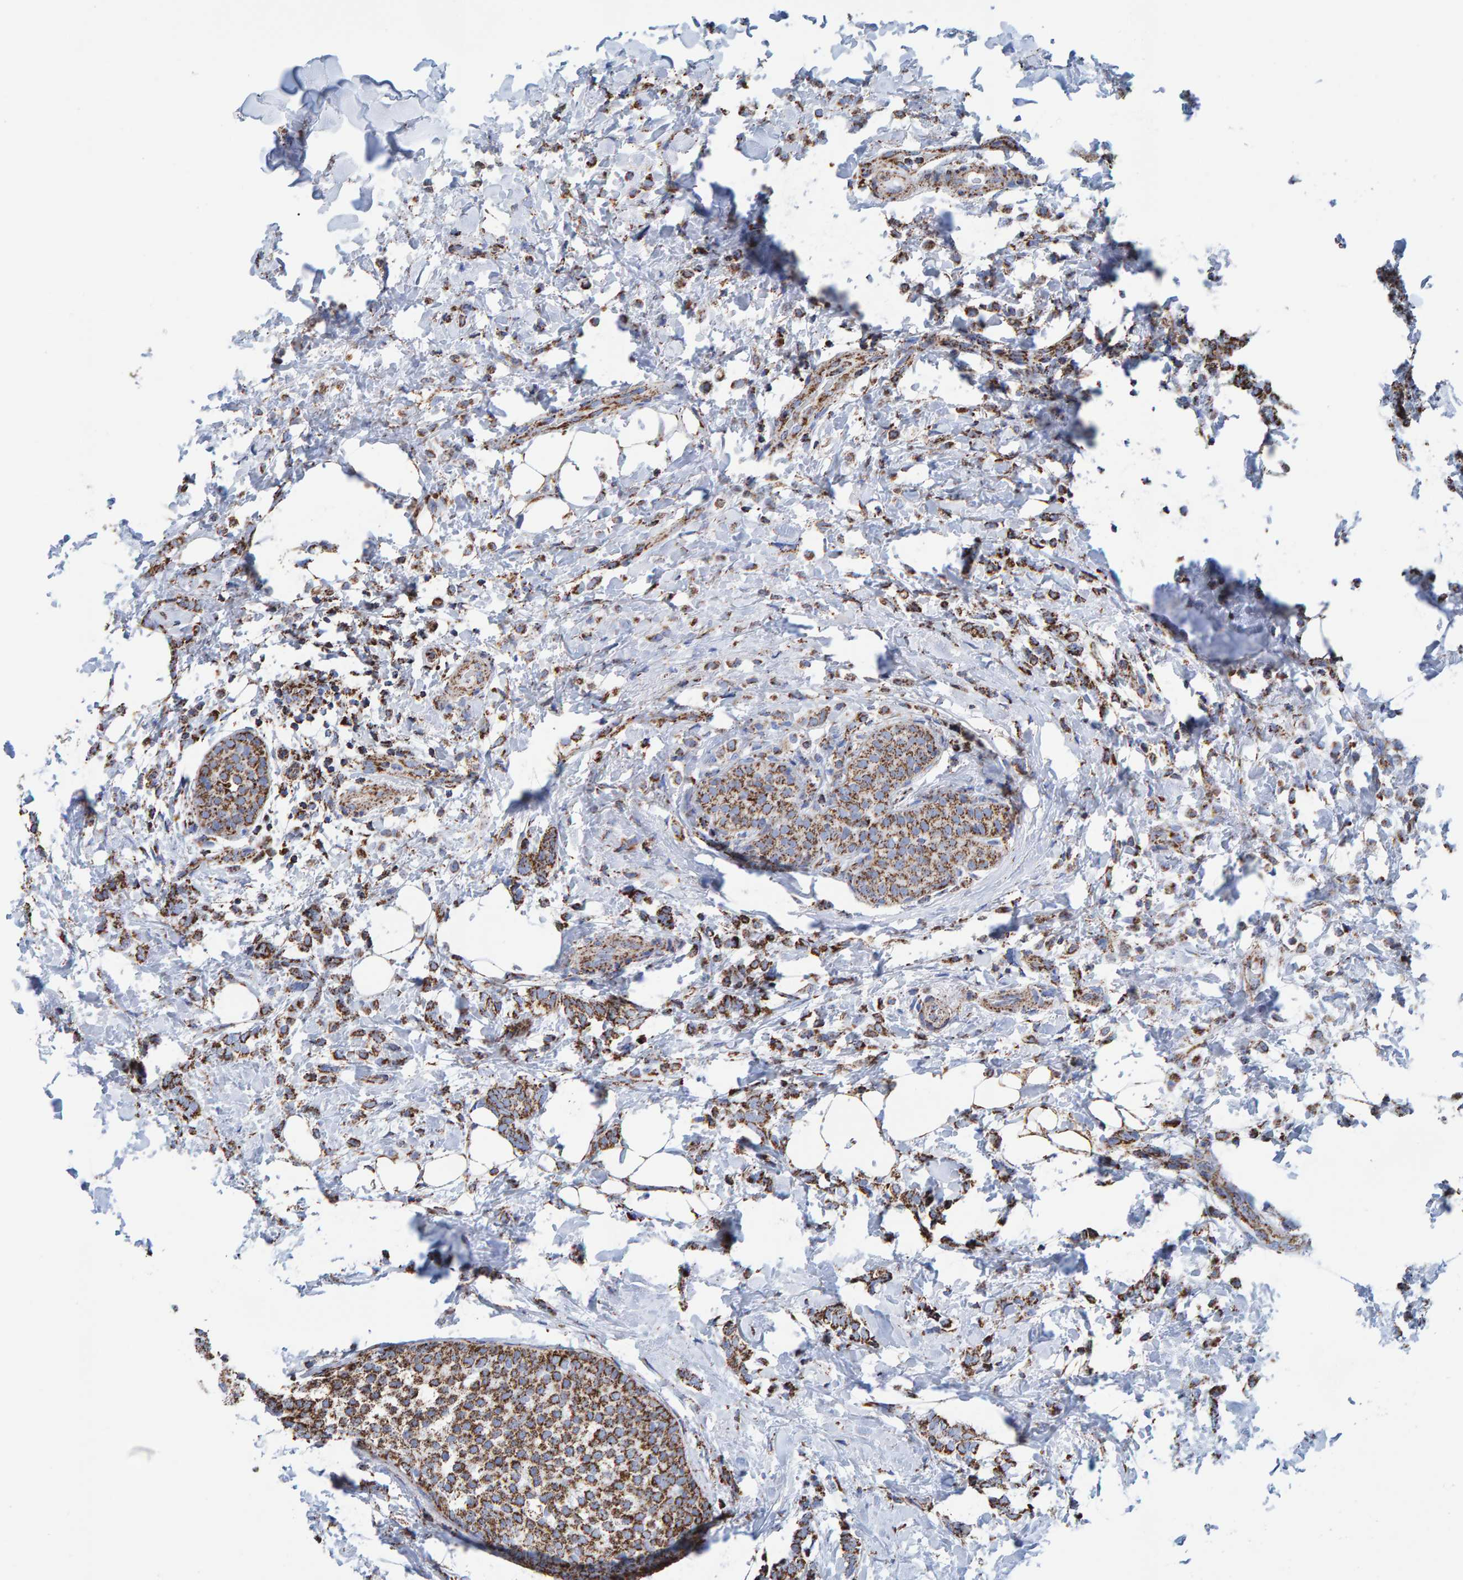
{"staining": {"intensity": "strong", "quantity": ">75%", "location": "cytoplasmic/membranous"}, "tissue": "breast cancer", "cell_type": "Tumor cells", "image_type": "cancer", "snomed": [{"axis": "morphology", "description": "Lobular carcinoma"}, {"axis": "topography", "description": "Breast"}], "caption": "A brown stain shows strong cytoplasmic/membranous staining of a protein in lobular carcinoma (breast) tumor cells.", "gene": "ENSG00000262660", "patient": {"sex": "female", "age": 50}}